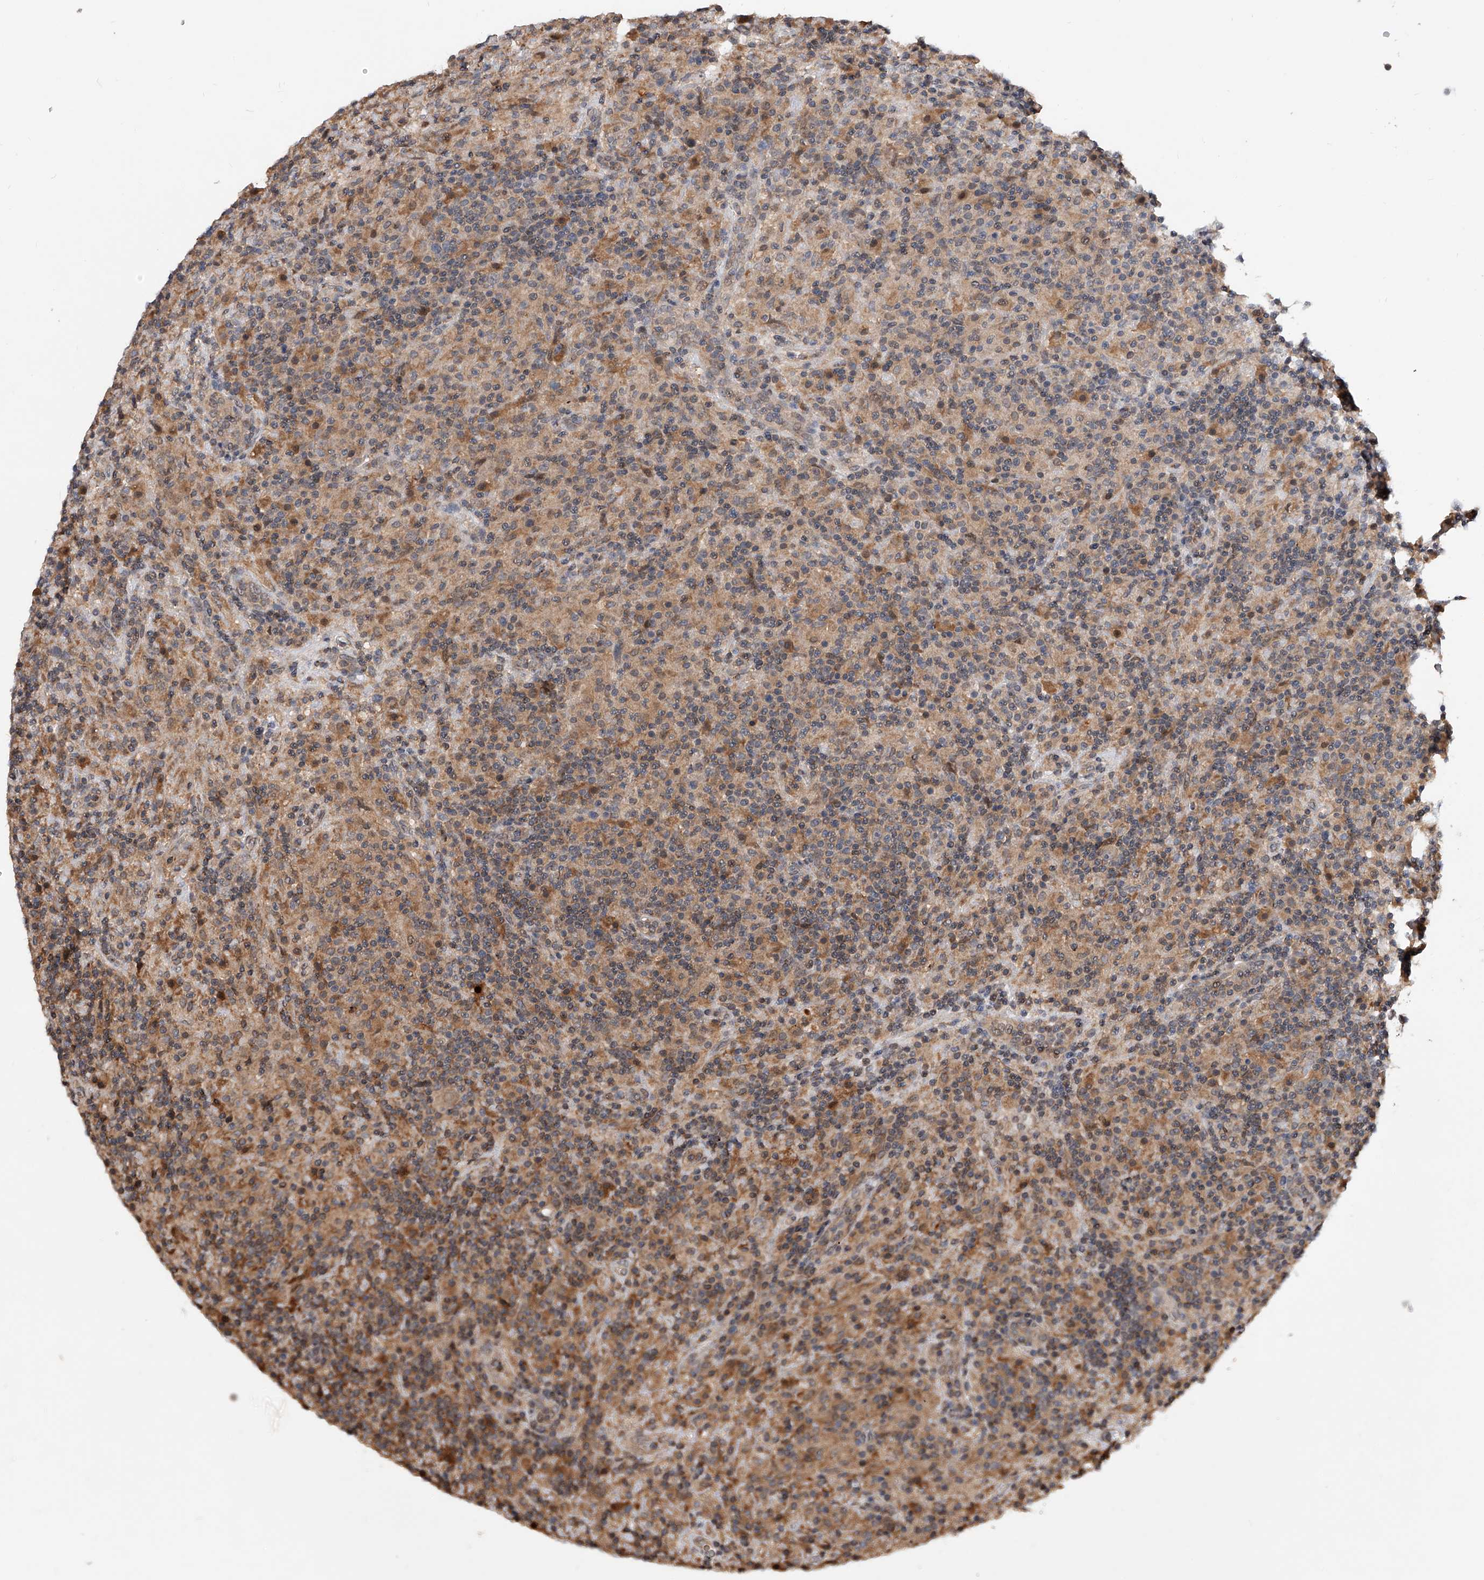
{"staining": {"intensity": "weak", "quantity": "25%-75%", "location": "cytoplasmic/membranous"}, "tissue": "lymphoma", "cell_type": "Tumor cells", "image_type": "cancer", "snomed": [{"axis": "morphology", "description": "Hodgkin's disease, NOS"}, {"axis": "topography", "description": "Lymph node"}], "caption": "IHC photomicrograph of lymphoma stained for a protein (brown), which displays low levels of weak cytoplasmic/membranous staining in about 25%-75% of tumor cells.", "gene": "GMDS", "patient": {"sex": "male", "age": 70}}